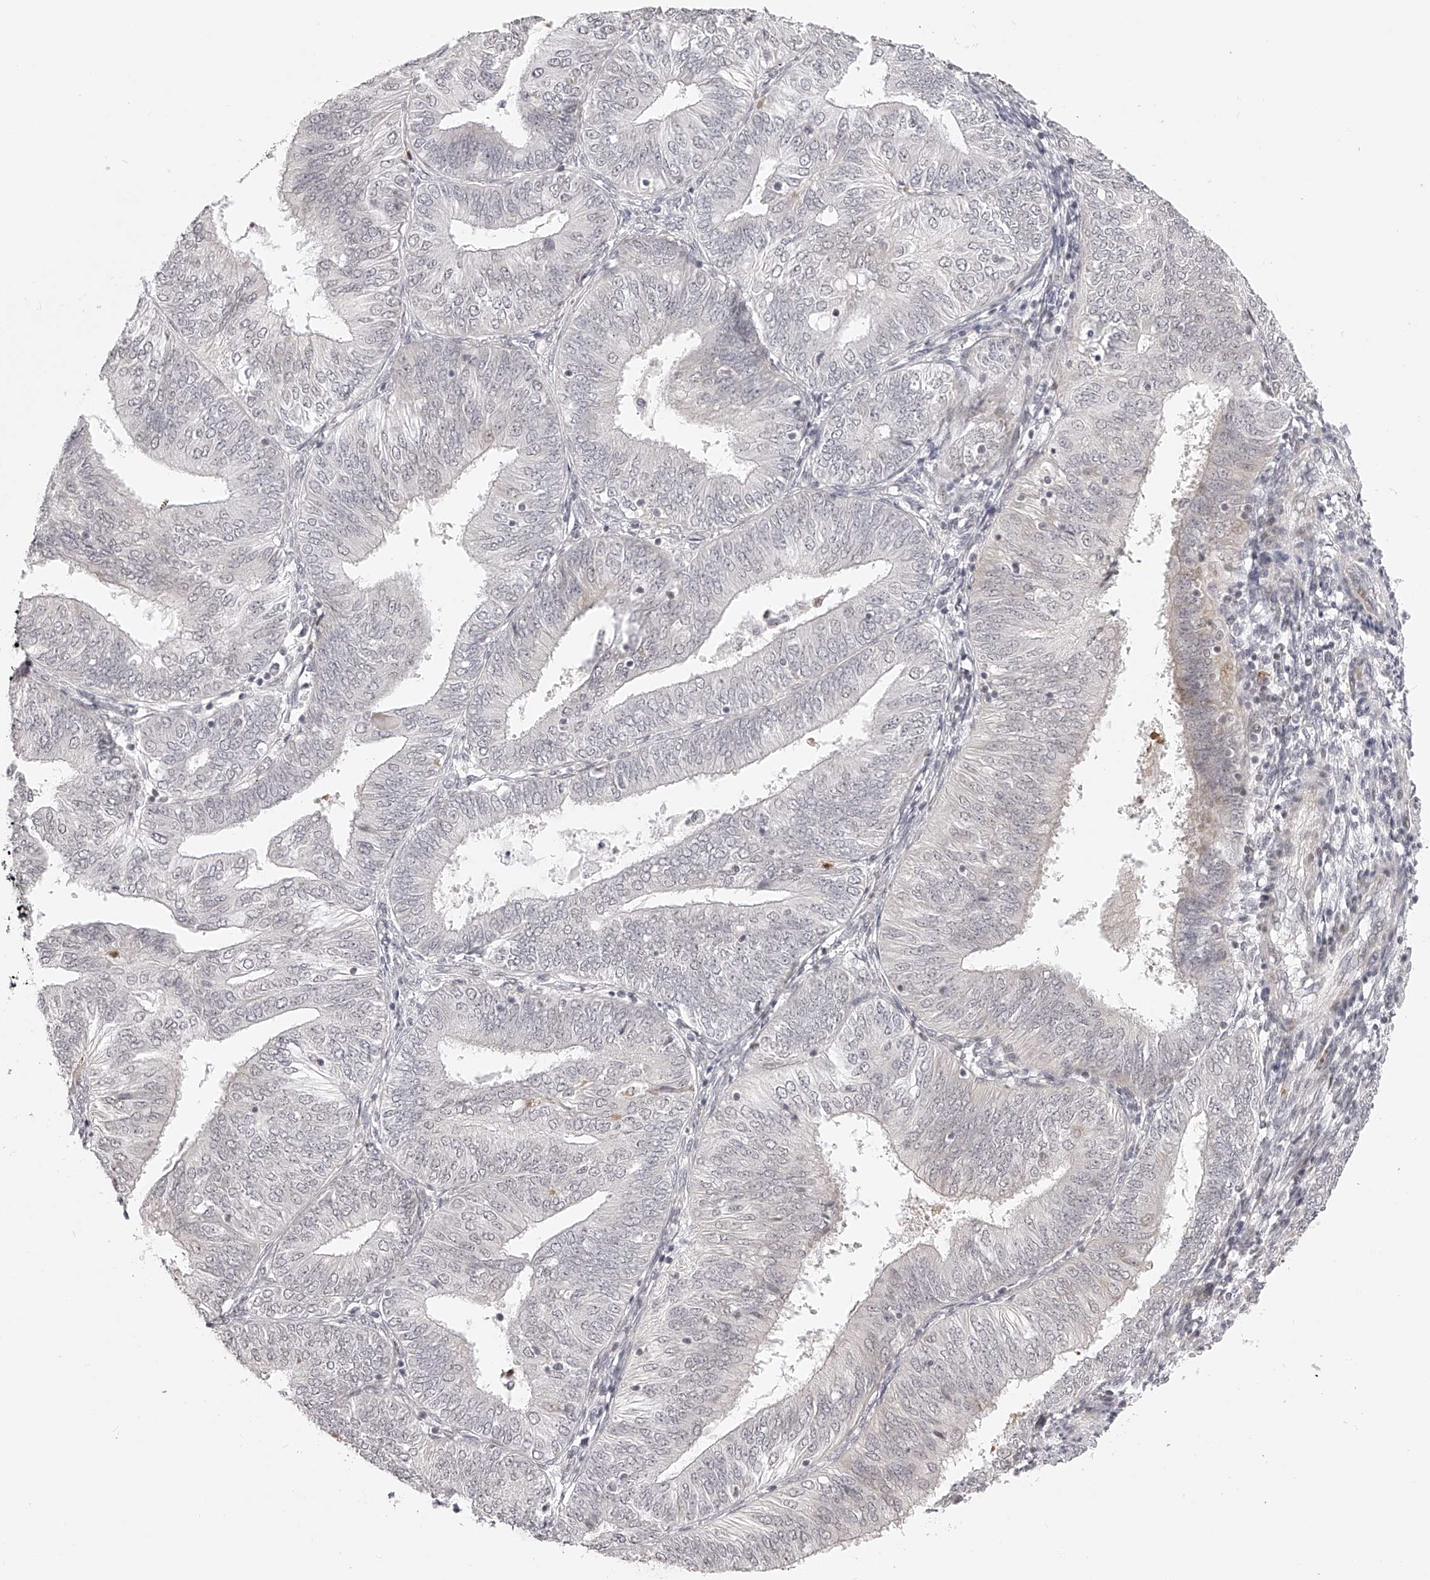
{"staining": {"intensity": "negative", "quantity": "none", "location": "none"}, "tissue": "endometrial cancer", "cell_type": "Tumor cells", "image_type": "cancer", "snomed": [{"axis": "morphology", "description": "Adenocarcinoma, NOS"}, {"axis": "topography", "description": "Endometrium"}], "caption": "Endometrial adenocarcinoma was stained to show a protein in brown. There is no significant positivity in tumor cells.", "gene": "PLEKHG1", "patient": {"sex": "female", "age": 58}}